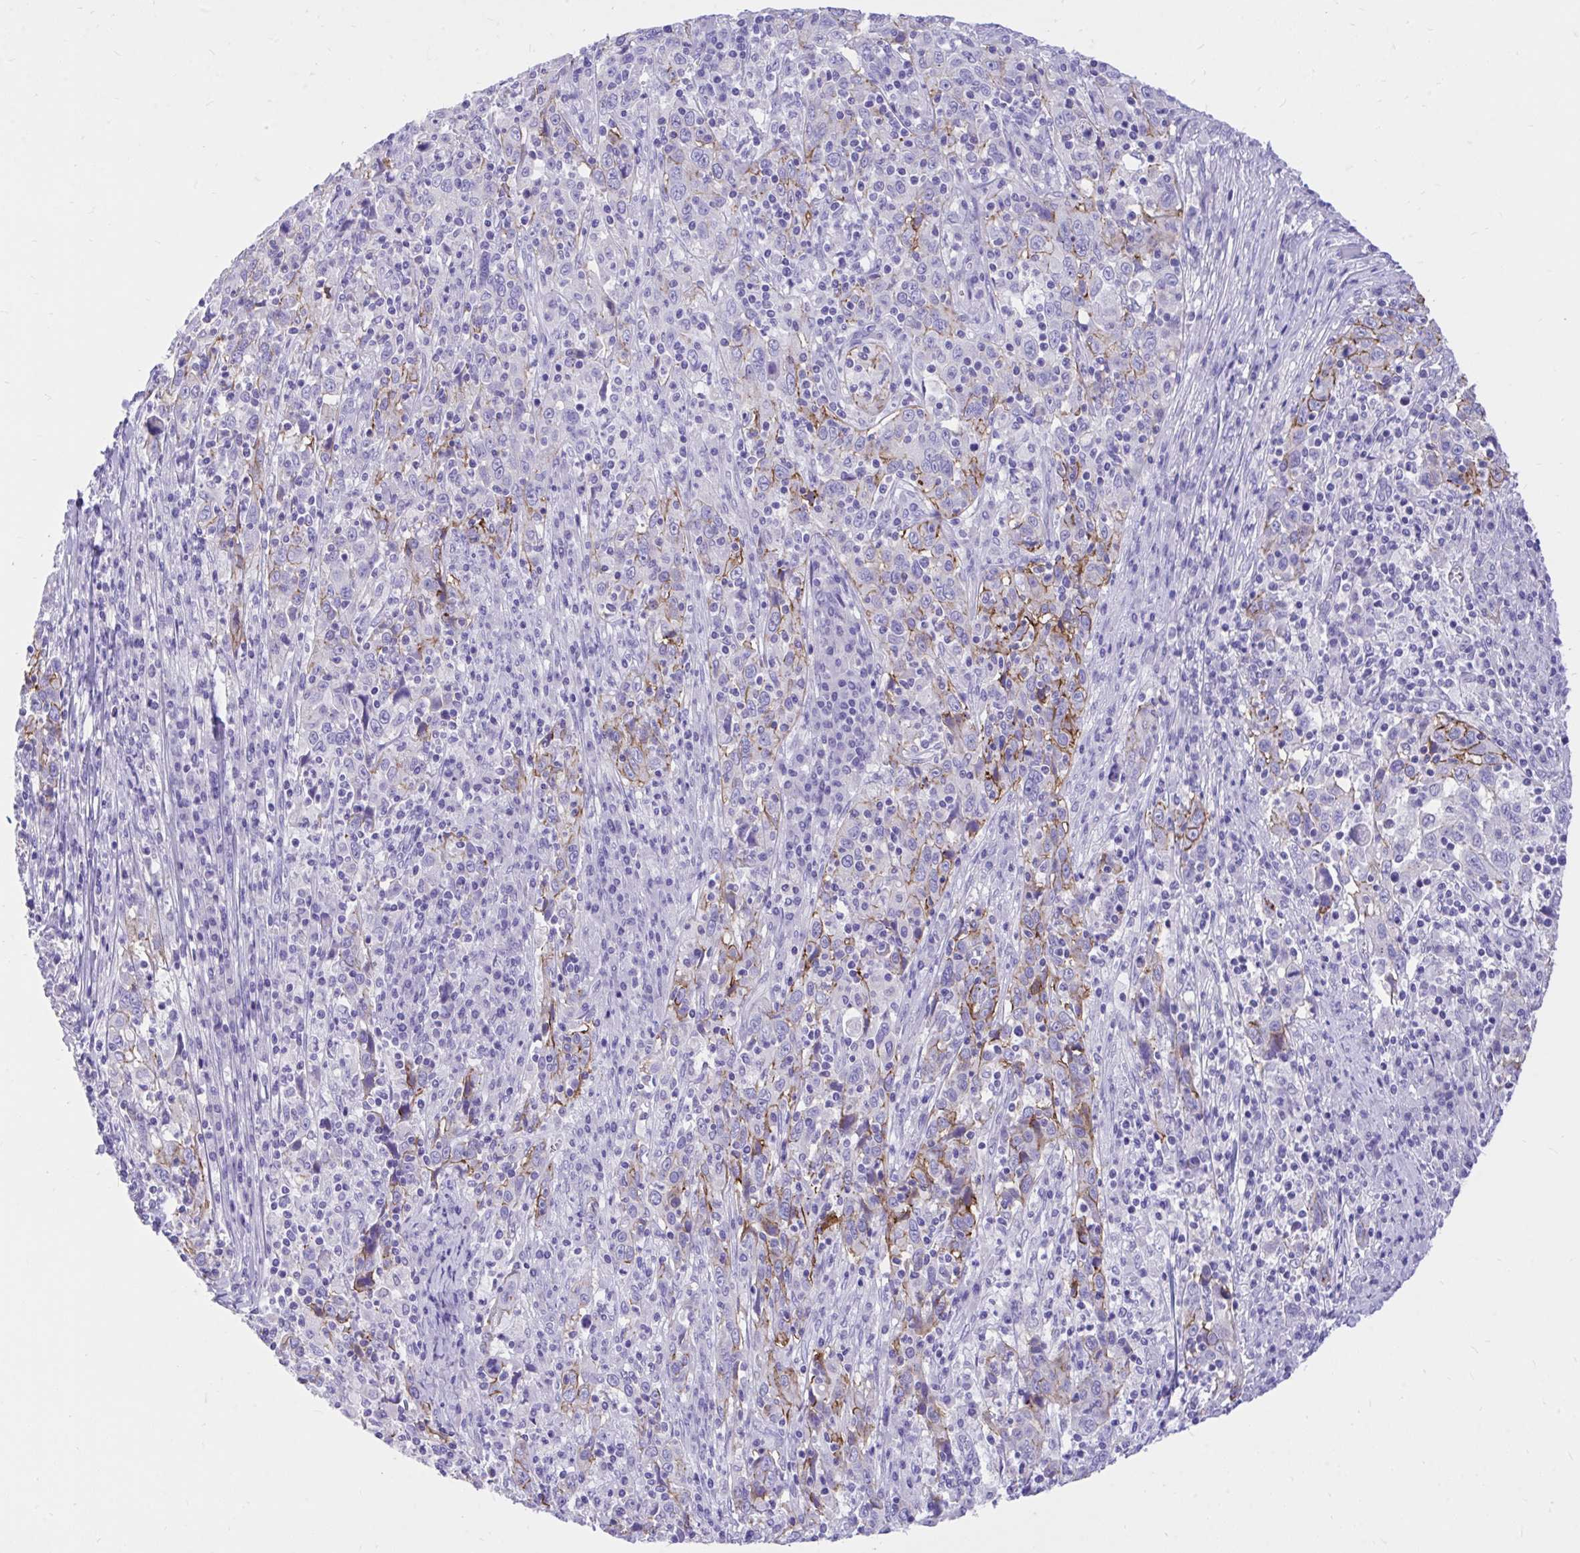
{"staining": {"intensity": "moderate", "quantity": "<25%", "location": "cytoplasmic/membranous"}, "tissue": "cervical cancer", "cell_type": "Tumor cells", "image_type": "cancer", "snomed": [{"axis": "morphology", "description": "Squamous cell carcinoma, NOS"}, {"axis": "topography", "description": "Cervix"}], "caption": "The photomicrograph shows staining of squamous cell carcinoma (cervical), revealing moderate cytoplasmic/membranous protein expression (brown color) within tumor cells.", "gene": "MON1A", "patient": {"sex": "female", "age": 46}}